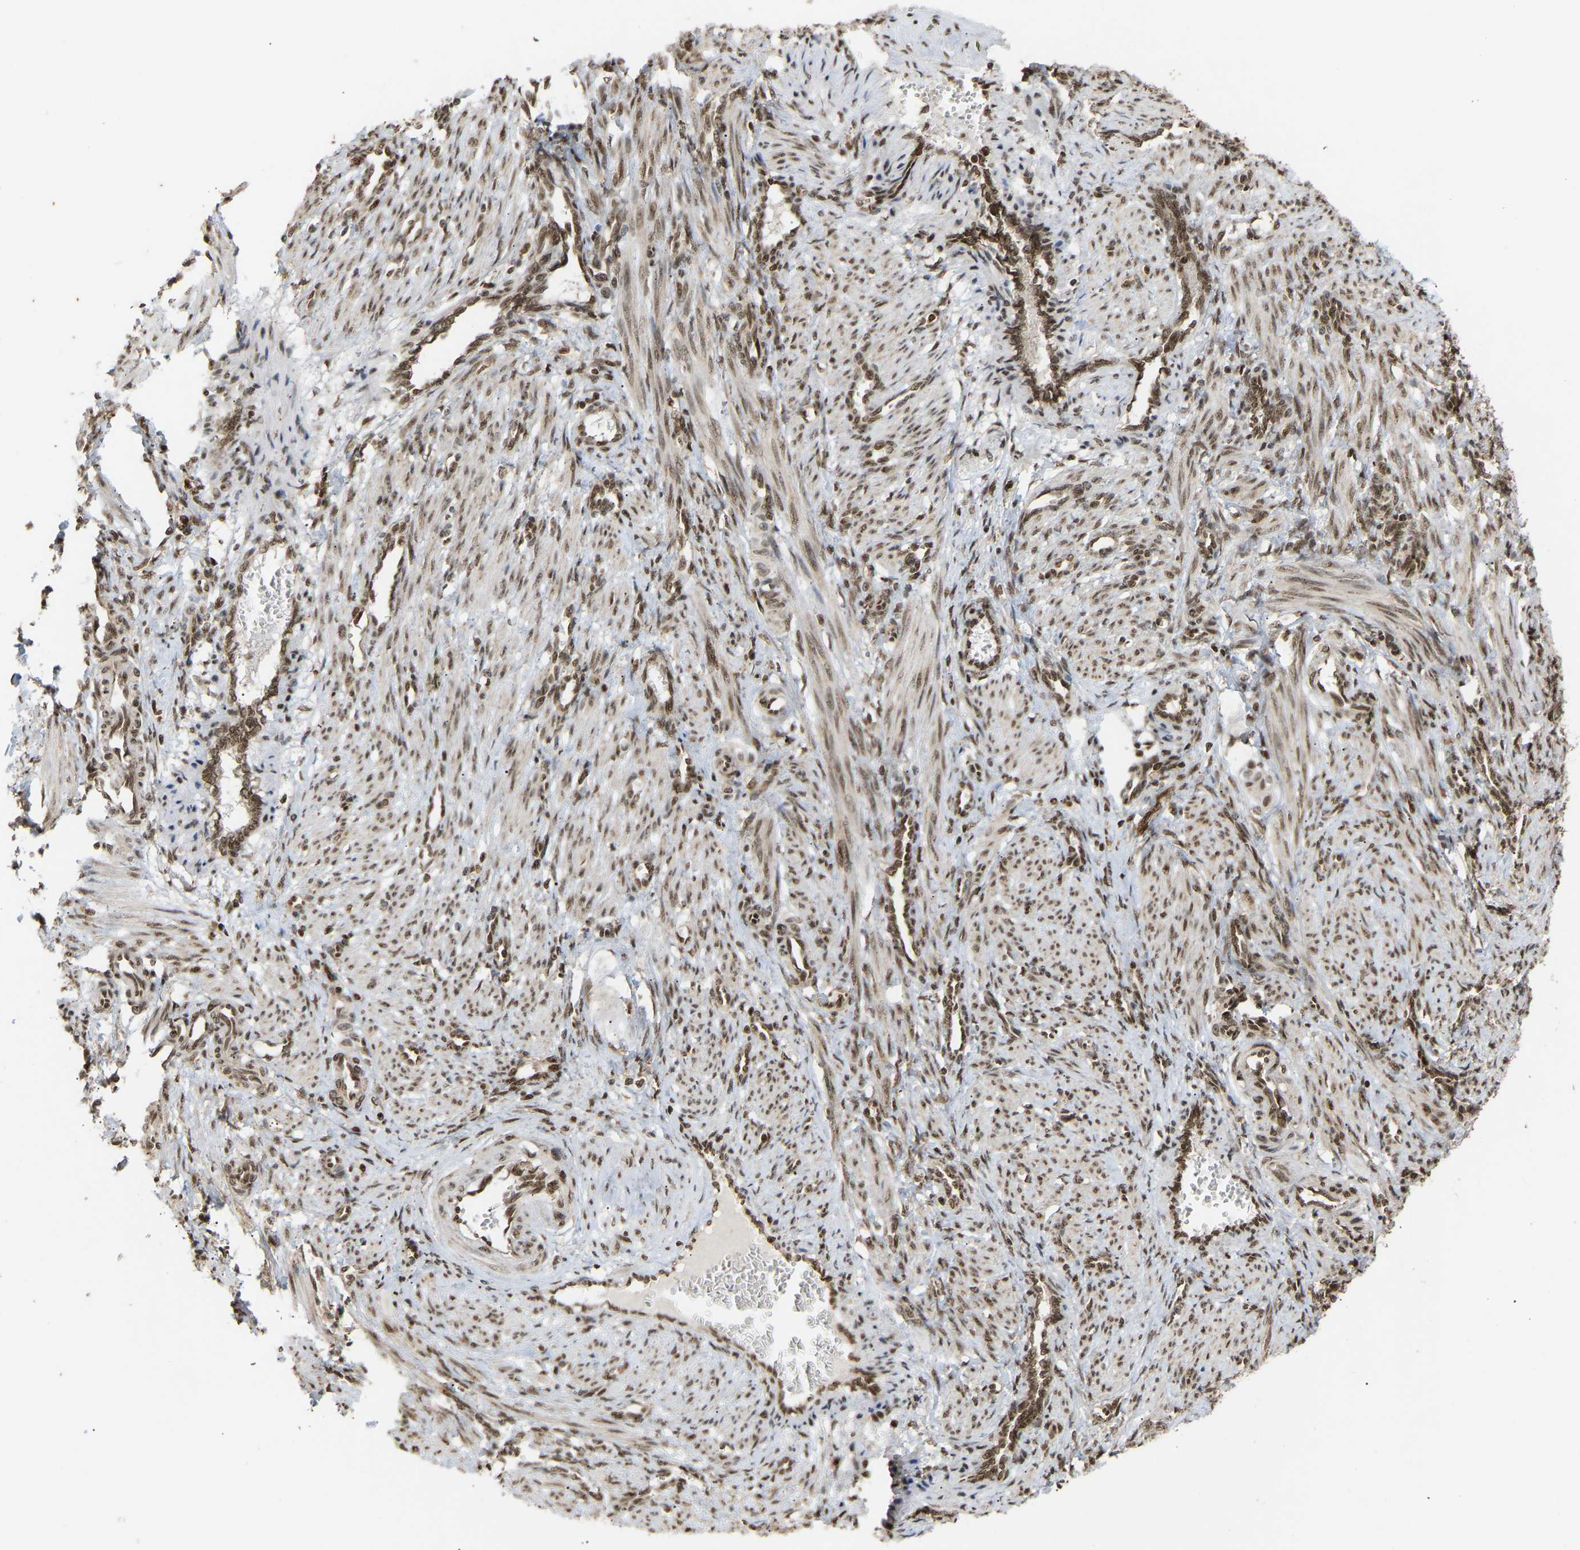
{"staining": {"intensity": "moderate", "quantity": ">75%", "location": "nuclear"}, "tissue": "smooth muscle", "cell_type": "Smooth muscle cells", "image_type": "normal", "snomed": [{"axis": "morphology", "description": "Normal tissue, NOS"}, {"axis": "topography", "description": "Endometrium"}], "caption": "Smooth muscle cells exhibit medium levels of moderate nuclear positivity in about >75% of cells in normal smooth muscle. (brown staining indicates protein expression, while blue staining denotes nuclei).", "gene": "ALYREF", "patient": {"sex": "female", "age": 33}}